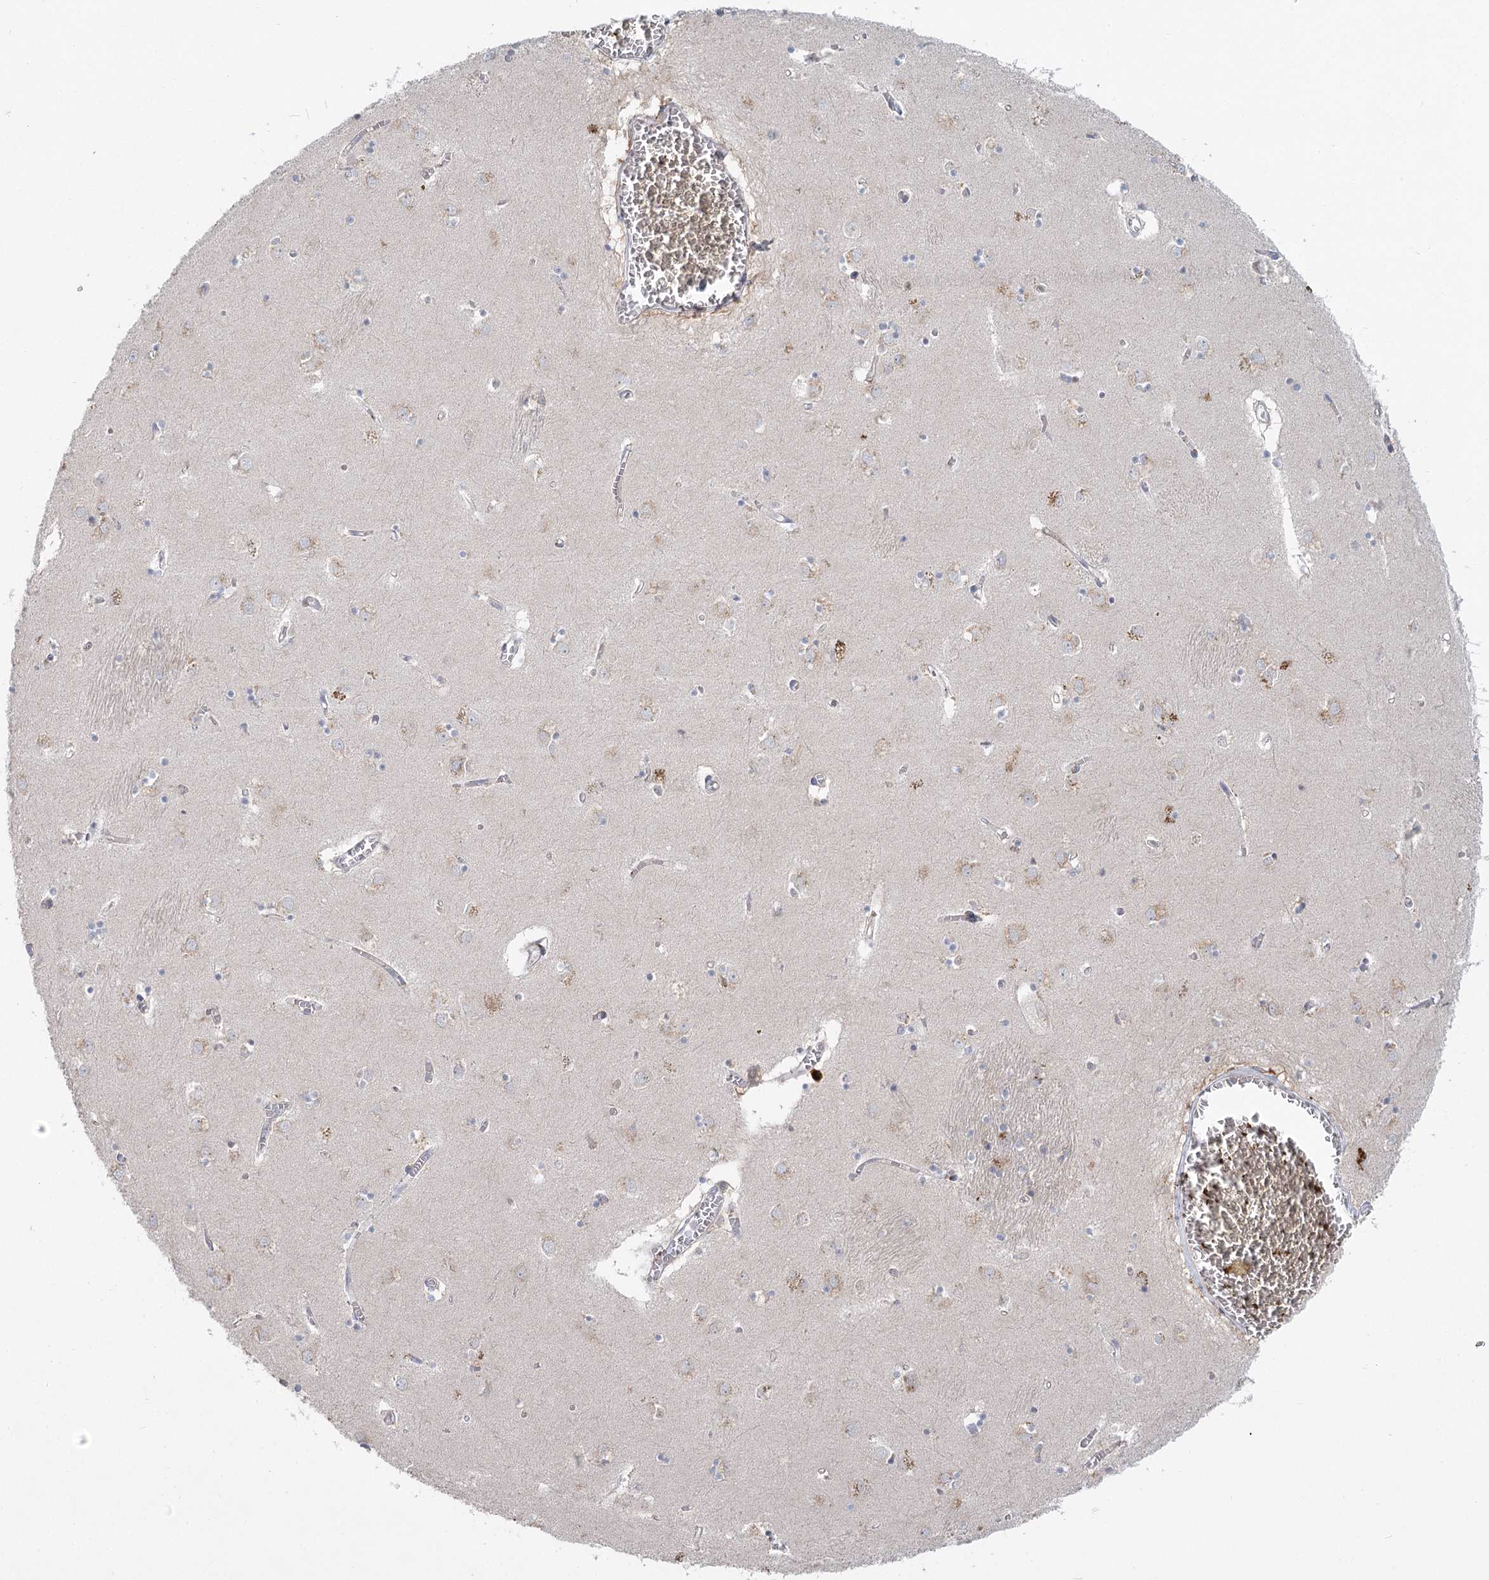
{"staining": {"intensity": "weak", "quantity": "<25%", "location": "cytoplasmic/membranous"}, "tissue": "caudate", "cell_type": "Glial cells", "image_type": "normal", "snomed": [{"axis": "morphology", "description": "Normal tissue, NOS"}, {"axis": "topography", "description": "Lateral ventricle wall"}], "caption": "A high-resolution histopathology image shows immunohistochemistry staining of normal caudate, which exhibits no significant expression in glial cells. (Immunohistochemistry (ihc), brightfield microscopy, high magnification).", "gene": "FAM110C", "patient": {"sex": "male", "age": 70}}